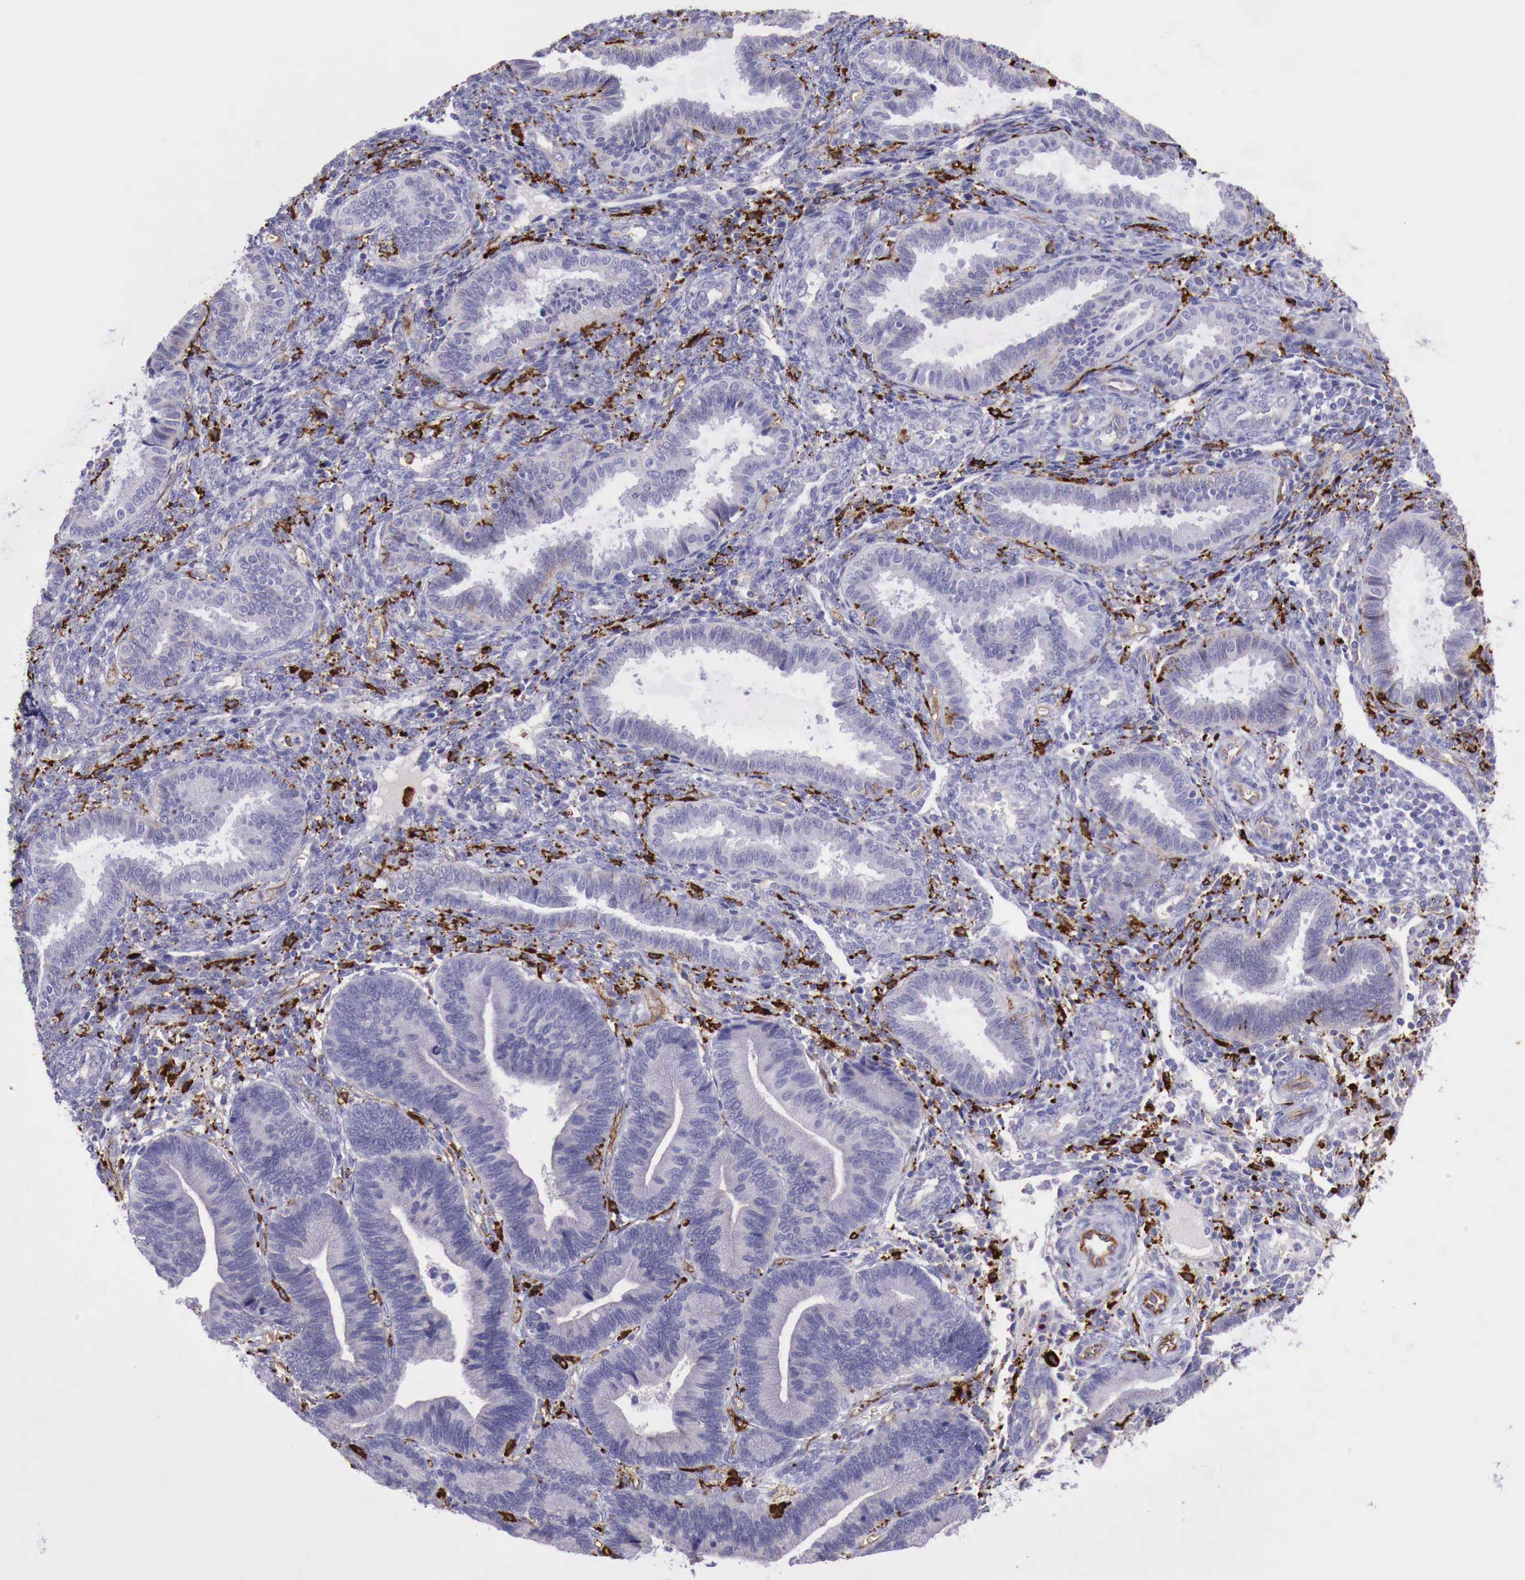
{"staining": {"intensity": "negative", "quantity": "none", "location": "none"}, "tissue": "endometrium", "cell_type": "Cells in endometrial stroma", "image_type": "normal", "snomed": [{"axis": "morphology", "description": "Normal tissue, NOS"}, {"axis": "topography", "description": "Endometrium"}], "caption": "Benign endometrium was stained to show a protein in brown. There is no significant staining in cells in endometrial stroma. (Stains: DAB (3,3'-diaminobenzidine) IHC with hematoxylin counter stain, Microscopy: brightfield microscopy at high magnification).", "gene": "MSR1", "patient": {"sex": "female", "age": 36}}